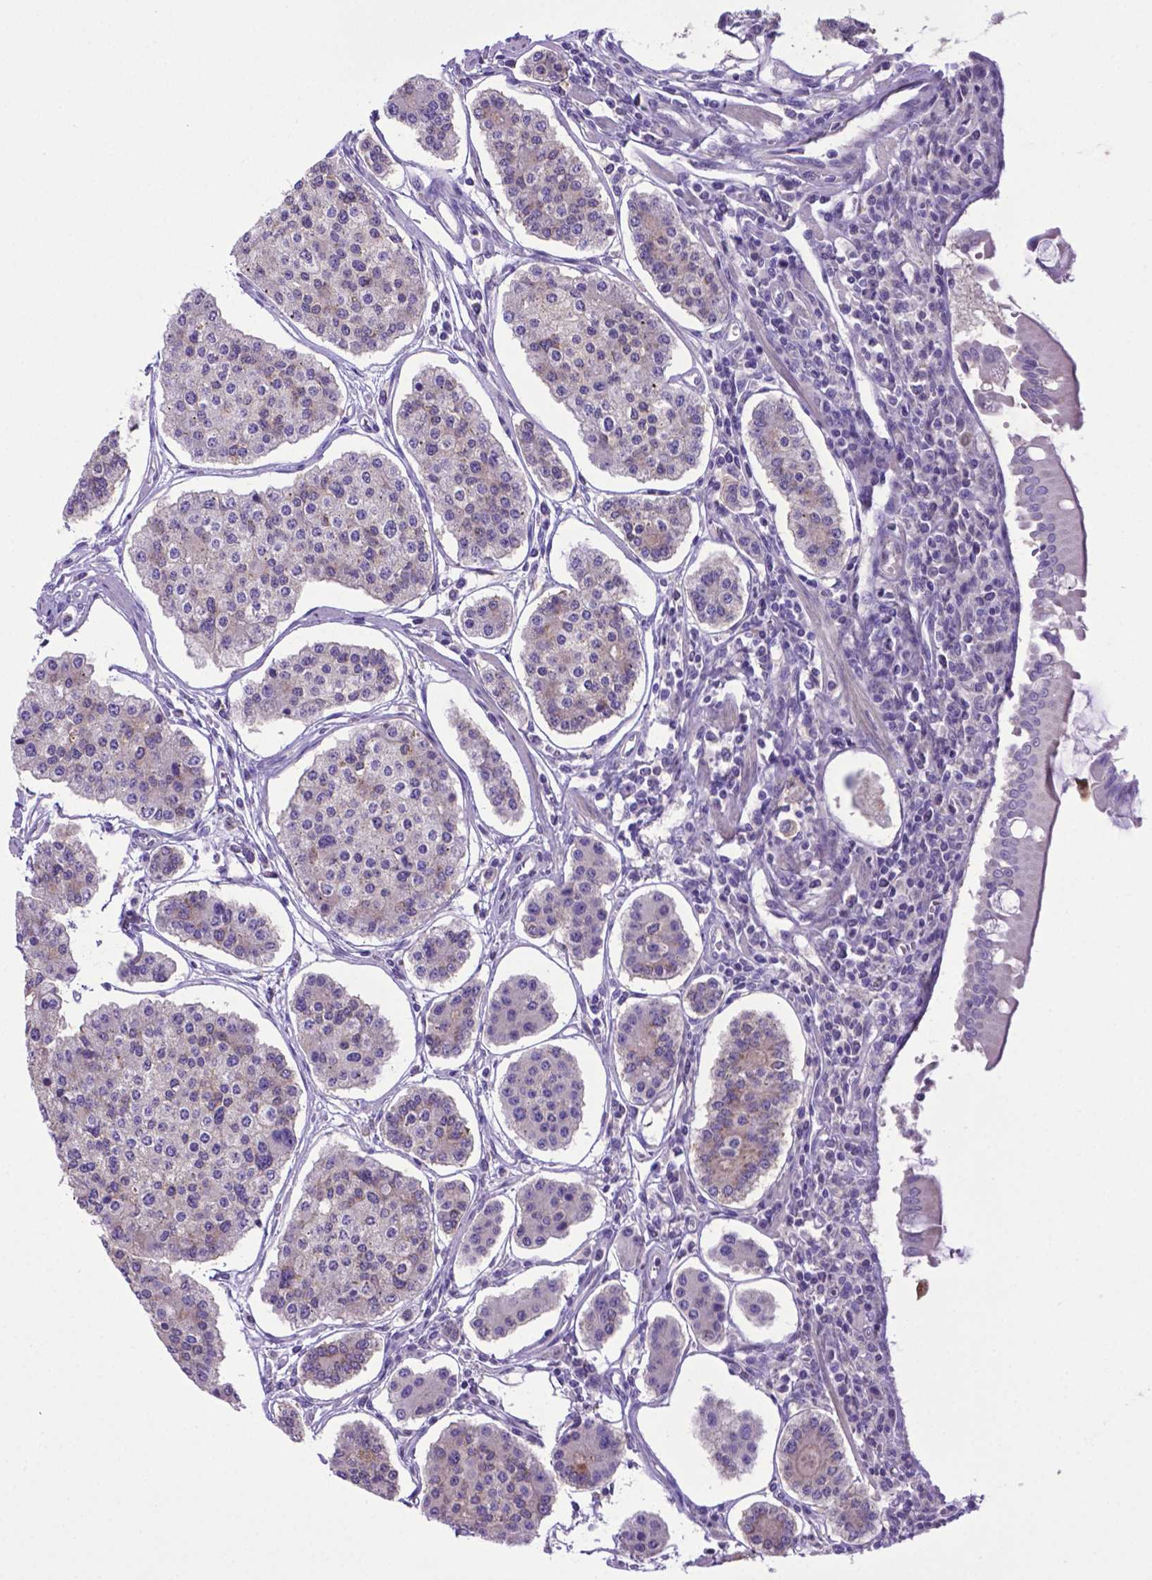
{"staining": {"intensity": "negative", "quantity": "none", "location": "none"}, "tissue": "carcinoid", "cell_type": "Tumor cells", "image_type": "cancer", "snomed": [{"axis": "morphology", "description": "Carcinoid, malignant, NOS"}, {"axis": "topography", "description": "Small intestine"}], "caption": "High magnification brightfield microscopy of carcinoid stained with DAB (brown) and counterstained with hematoxylin (blue): tumor cells show no significant positivity.", "gene": "ADRA2B", "patient": {"sex": "female", "age": 65}}